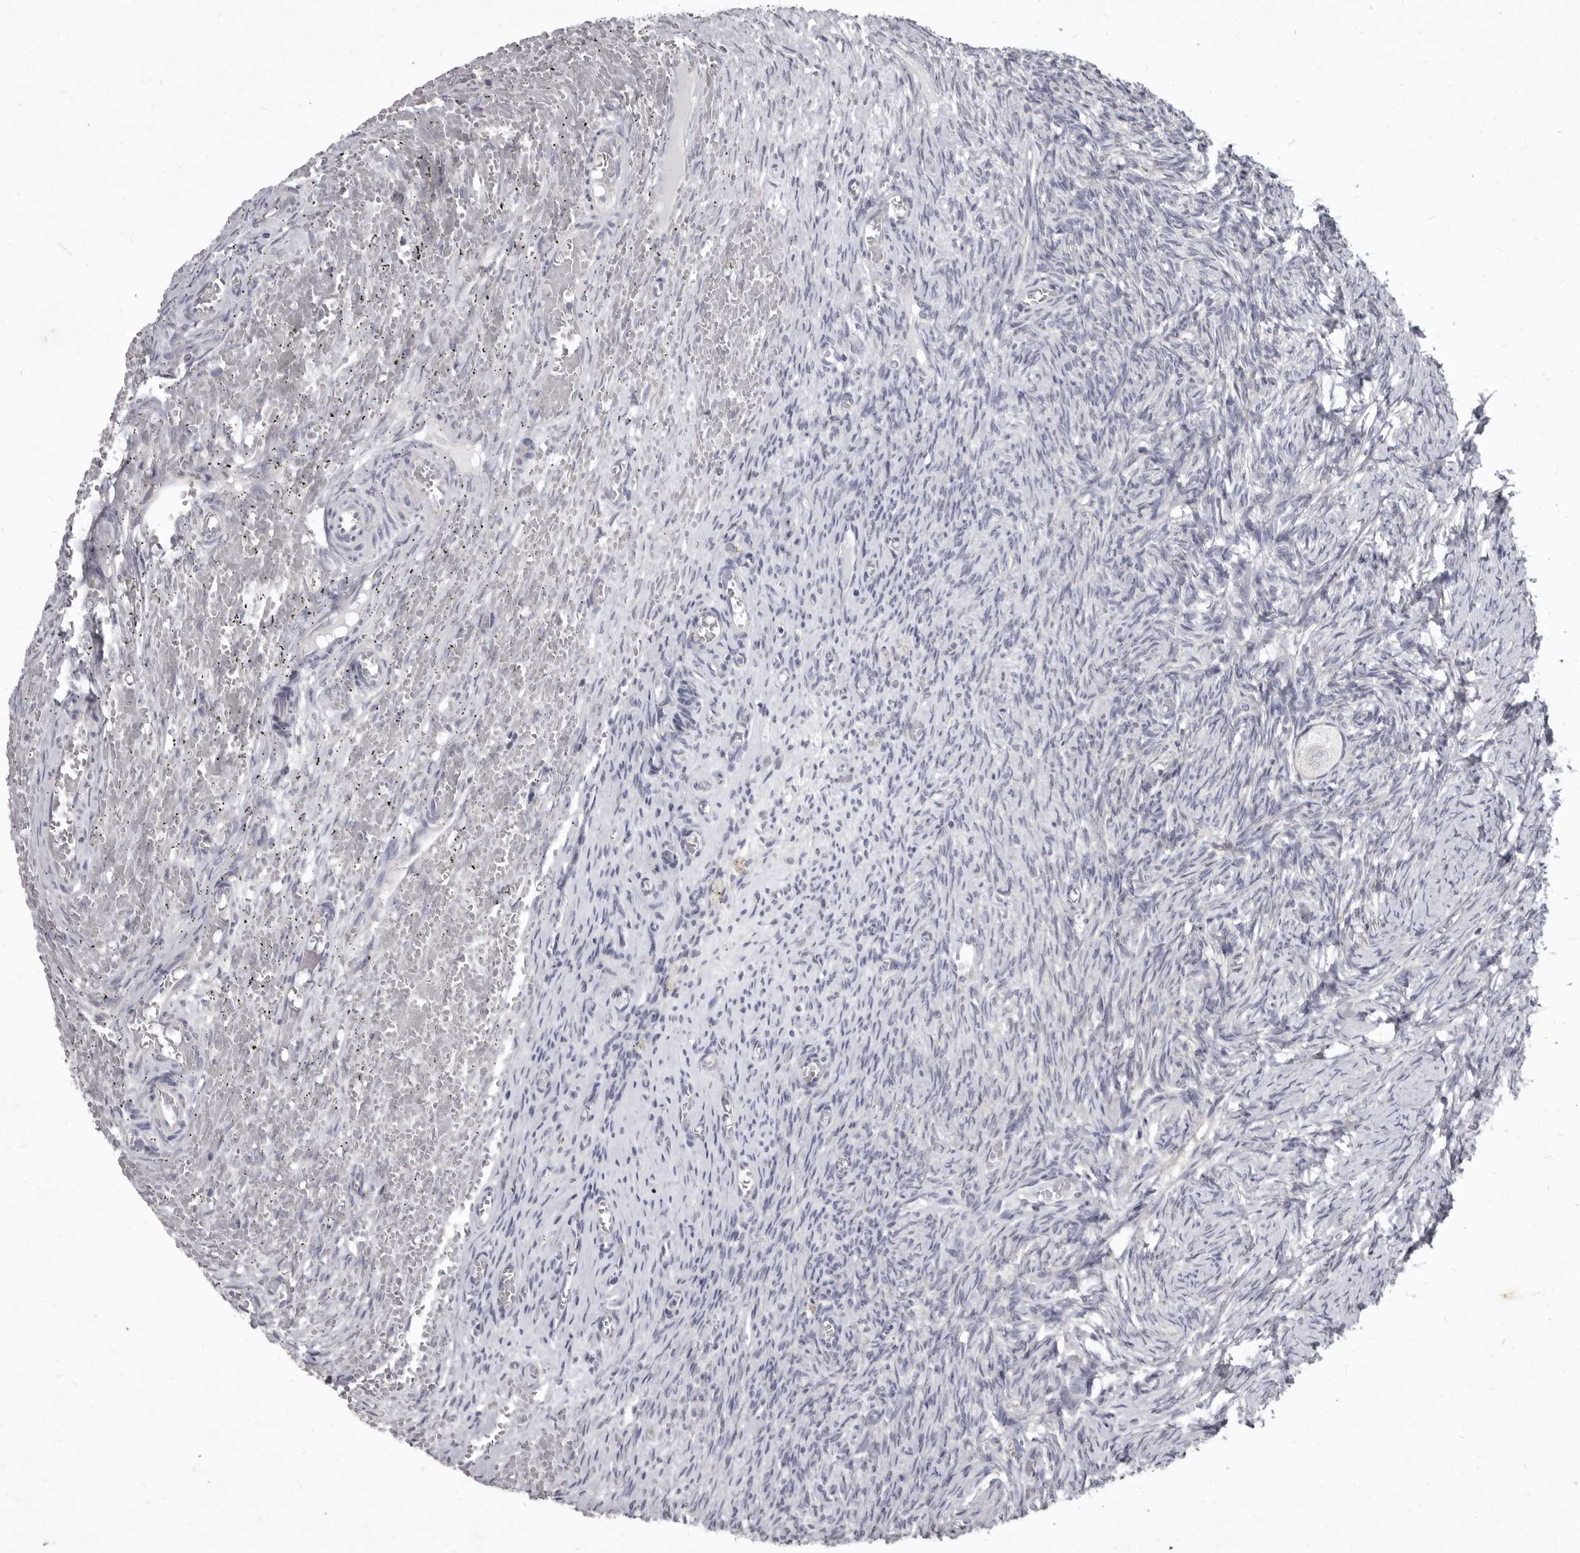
{"staining": {"intensity": "negative", "quantity": "none", "location": "none"}, "tissue": "ovary", "cell_type": "Follicle cells", "image_type": "normal", "snomed": [{"axis": "morphology", "description": "Adenocarcinoma, NOS"}, {"axis": "topography", "description": "Endometrium"}], "caption": "Follicle cells are negative for brown protein staining in normal ovary. (Brightfield microscopy of DAB (3,3'-diaminobenzidine) immunohistochemistry at high magnification).", "gene": "GSK3B", "patient": {"sex": "female", "age": 32}}